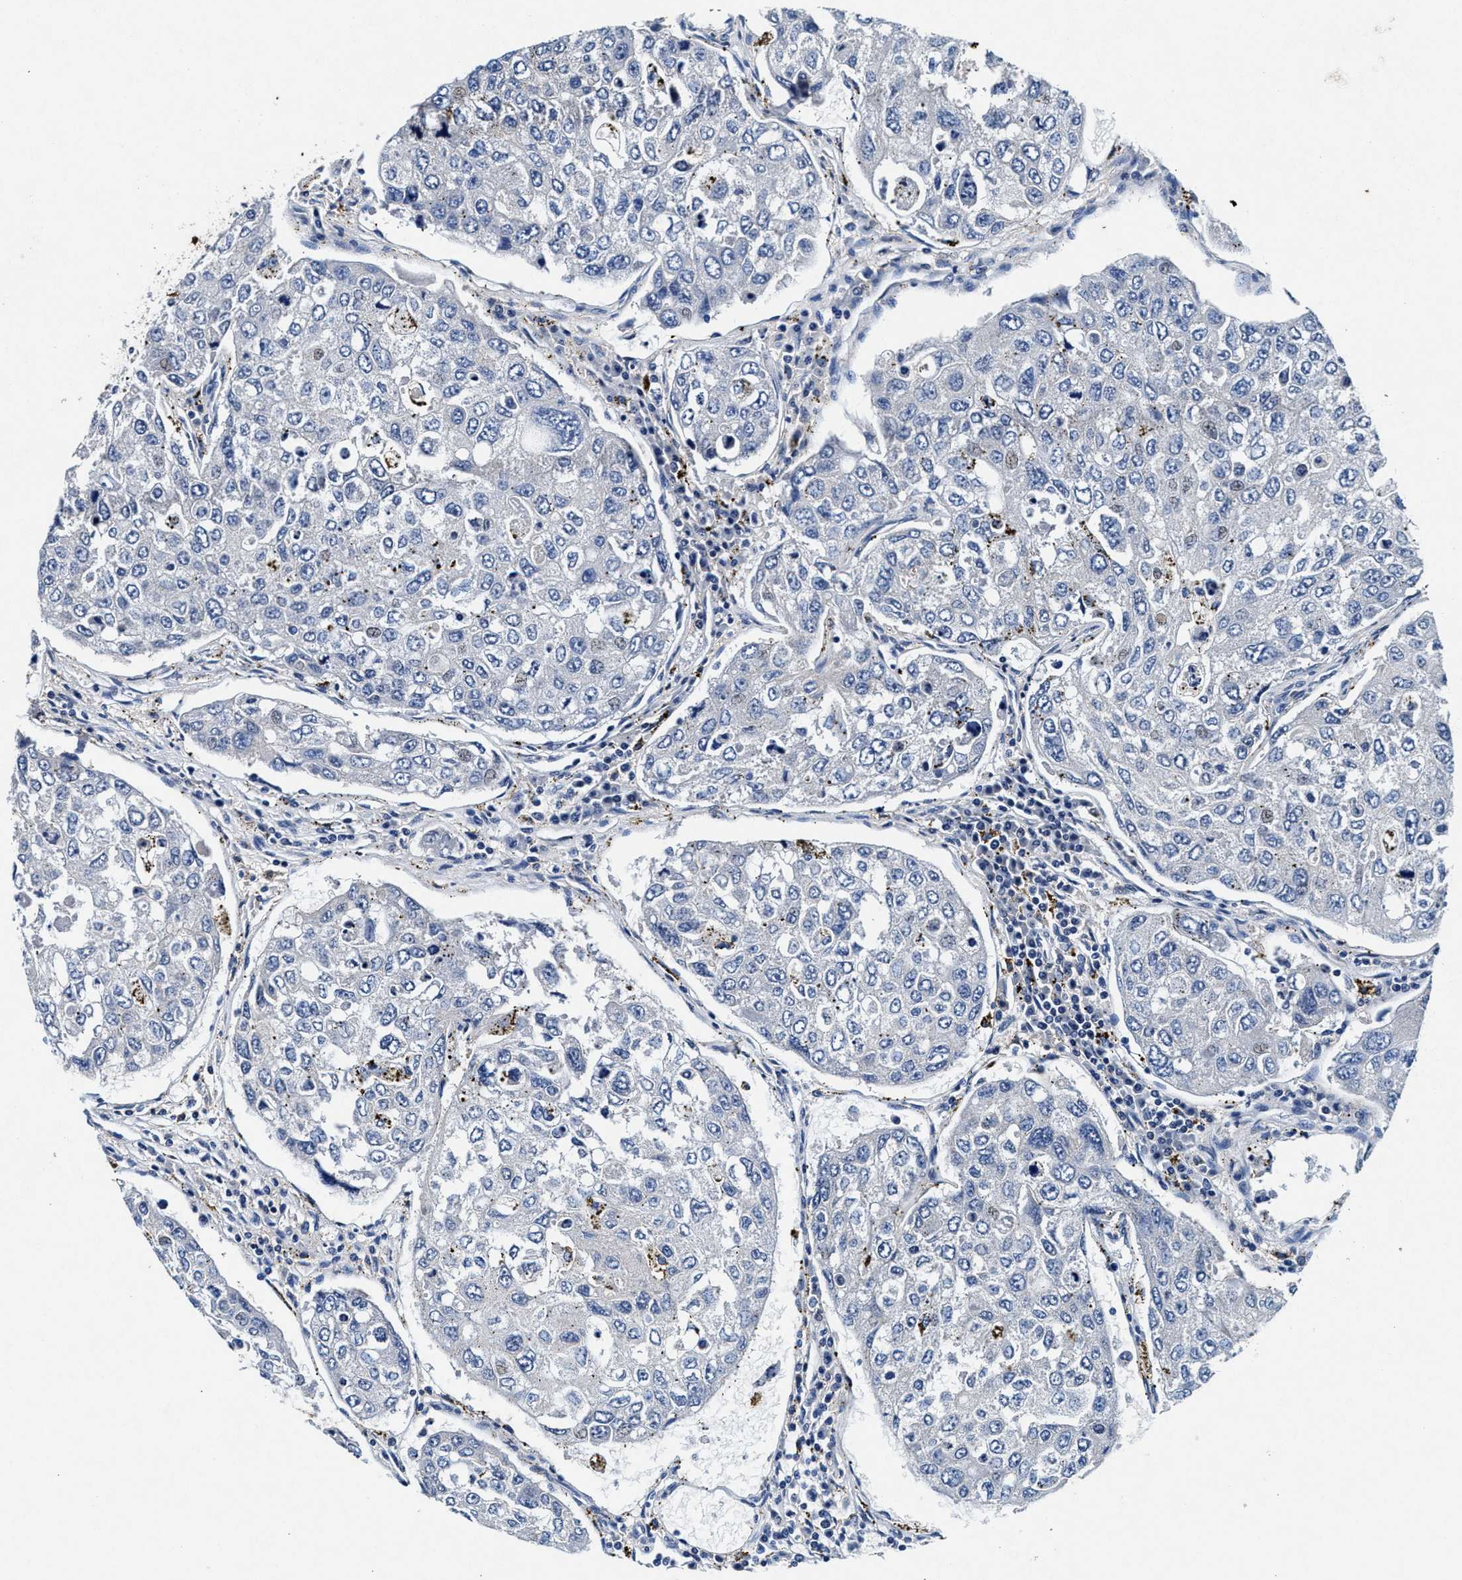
{"staining": {"intensity": "negative", "quantity": "none", "location": "none"}, "tissue": "urothelial cancer", "cell_type": "Tumor cells", "image_type": "cancer", "snomed": [{"axis": "morphology", "description": "Urothelial carcinoma, High grade"}, {"axis": "topography", "description": "Lymph node"}, {"axis": "topography", "description": "Urinary bladder"}], "caption": "This histopathology image is of urothelial cancer stained with immunohistochemistry to label a protein in brown with the nuclei are counter-stained blue. There is no expression in tumor cells.", "gene": "SLC8A1", "patient": {"sex": "male", "age": 51}}